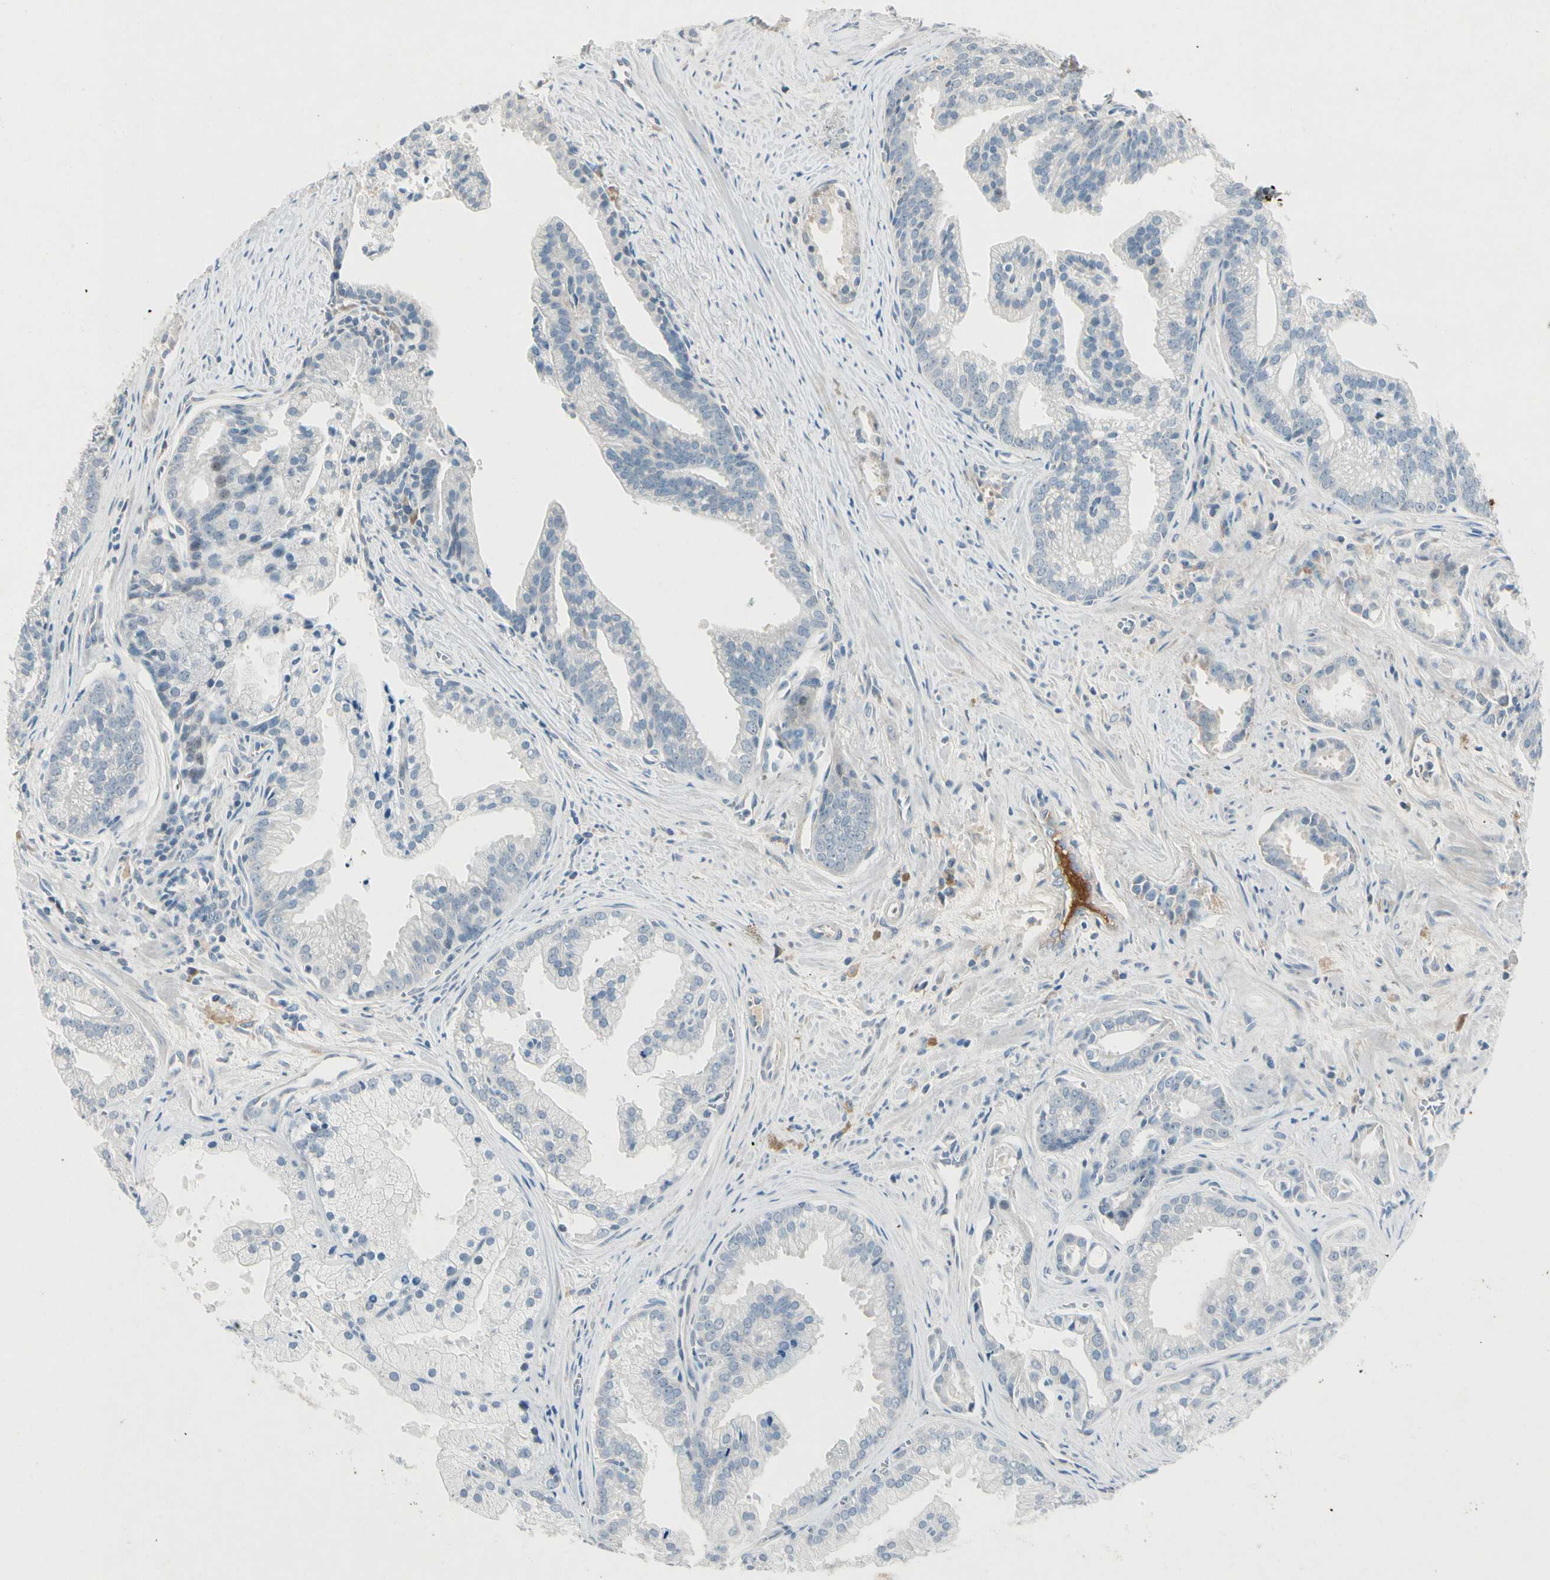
{"staining": {"intensity": "negative", "quantity": "none", "location": "none"}, "tissue": "prostate cancer", "cell_type": "Tumor cells", "image_type": "cancer", "snomed": [{"axis": "morphology", "description": "Adenocarcinoma, High grade"}, {"axis": "topography", "description": "Prostate"}], "caption": "This is an immunohistochemistry image of prostate cancer (adenocarcinoma (high-grade)). There is no staining in tumor cells.", "gene": "SERPIND1", "patient": {"sex": "male", "age": 67}}